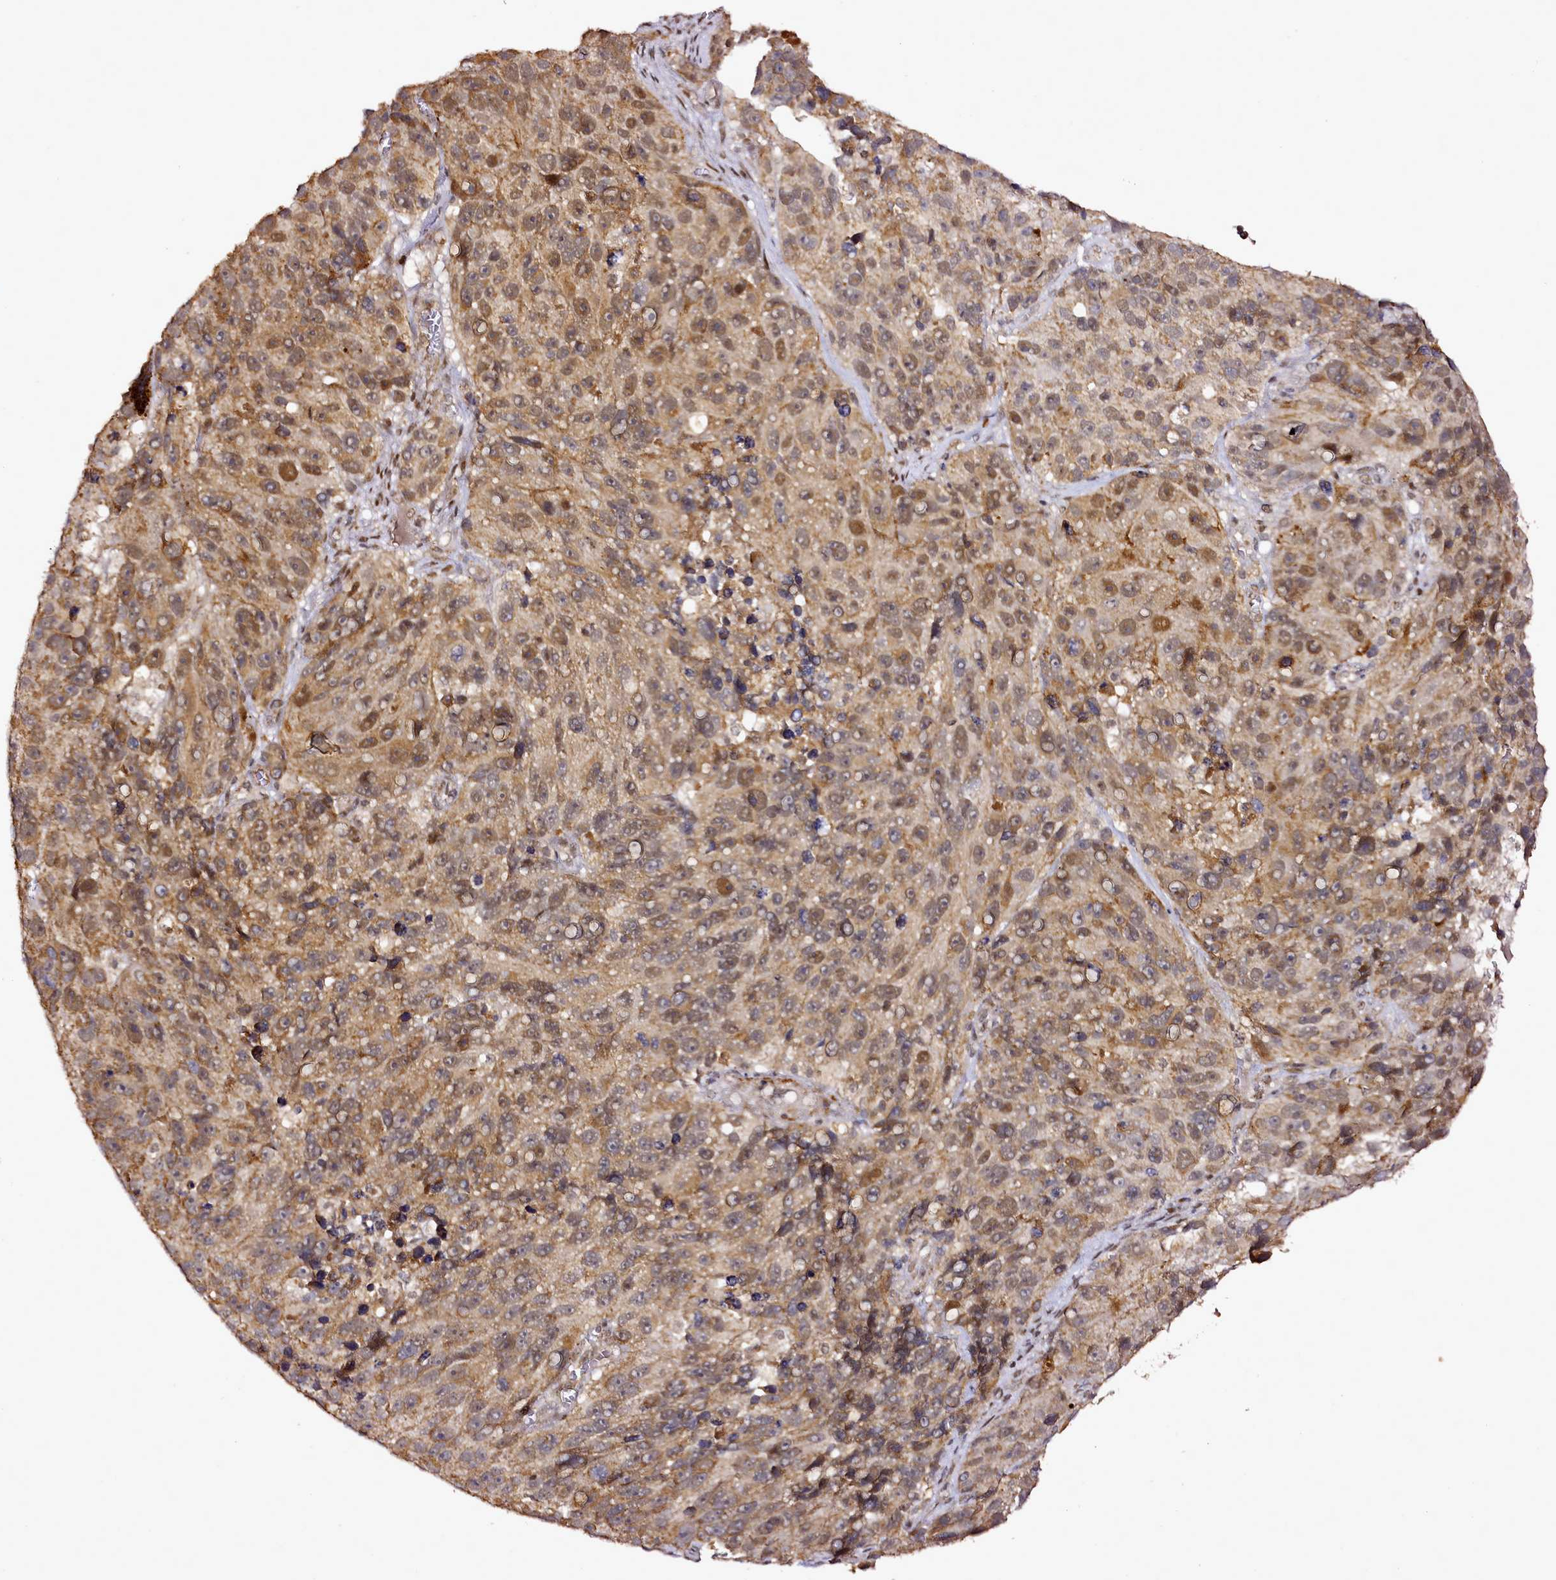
{"staining": {"intensity": "moderate", "quantity": ">75%", "location": "cytoplasmic/membranous,nuclear"}, "tissue": "melanoma", "cell_type": "Tumor cells", "image_type": "cancer", "snomed": [{"axis": "morphology", "description": "Malignant melanoma, NOS"}, {"axis": "topography", "description": "Skin"}], "caption": "IHC photomicrograph of neoplastic tissue: human malignant melanoma stained using immunohistochemistry (IHC) displays medium levels of moderate protein expression localized specifically in the cytoplasmic/membranous and nuclear of tumor cells, appearing as a cytoplasmic/membranous and nuclear brown color.", "gene": "EDIL3", "patient": {"sex": "male", "age": 84}}